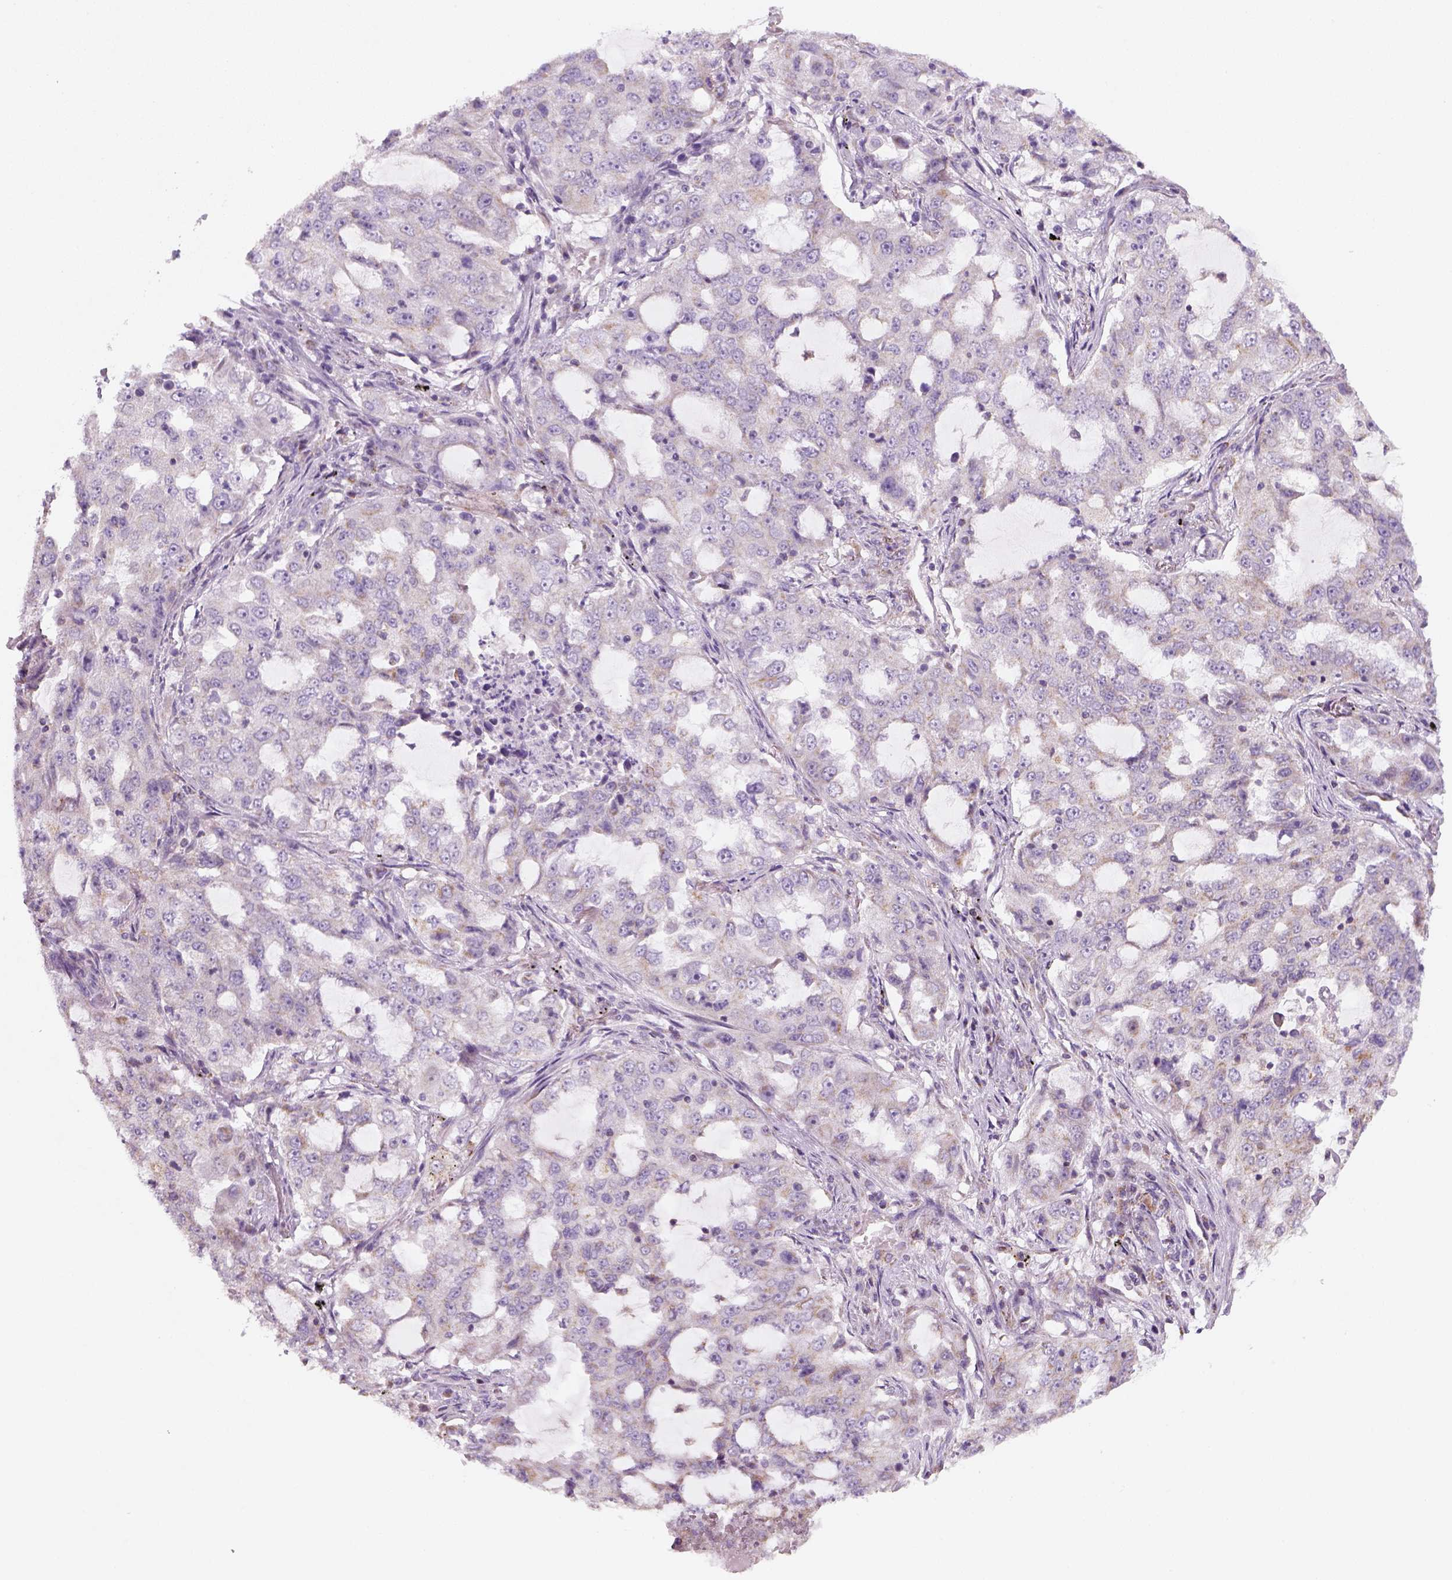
{"staining": {"intensity": "negative", "quantity": "none", "location": "none"}, "tissue": "lung cancer", "cell_type": "Tumor cells", "image_type": "cancer", "snomed": [{"axis": "morphology", "description": "Adenocarcinoma, NOS"}, {"axis": "topography", "description": "Lung"}], "caption": "This micrograph is of adenocarcinoma (lung) stained with immunohistochemistry (IHC) to label a protein in brown with the nuclei are counter-stained blue. There is no staining in tumor cells. (Stains: DAB (3,3'-diaminobenzidine) IHC with hematoxylin counter stain, Microscopy: brightfield microscopy at high magnification).", "gene": "AWAT2", "patient": {"sex": "female", "age": 61}}